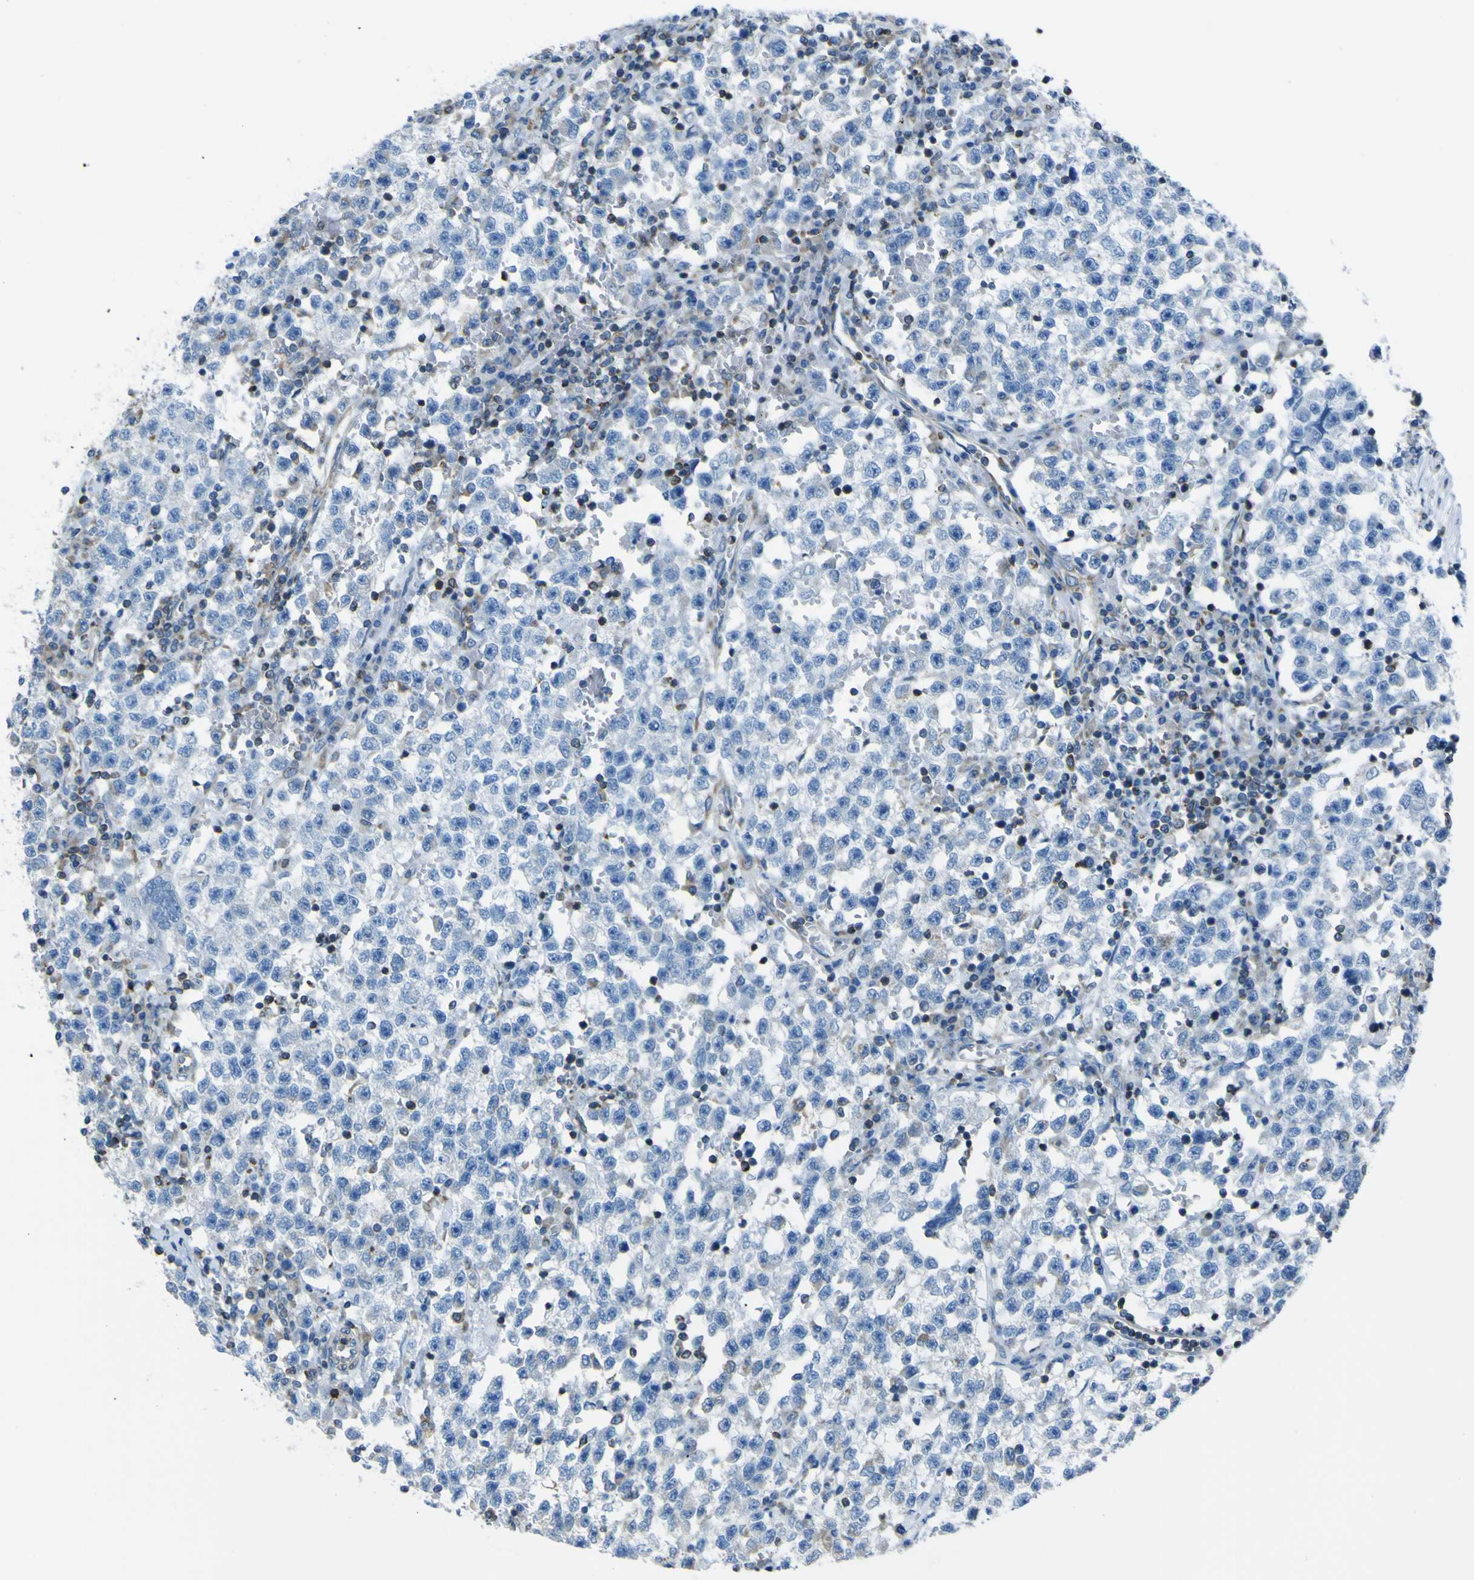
{"staining": {"intensity": "negative", "quantity": "none", "location": "none"}, "tissue": "testis cancer", "cell_type": "Tumor cells", "image_type": "cancer", "snomed": [{"axis": "morphology", "description": "Seminoma, NOS"}, {"axis": "topography", "description": "Testis"}], "caption": "The histopathology image shows no significant expression in tumor cells of seminoma (testis).", "gene": "STIM1", "patient": {"sex": "male", "age": 22}}